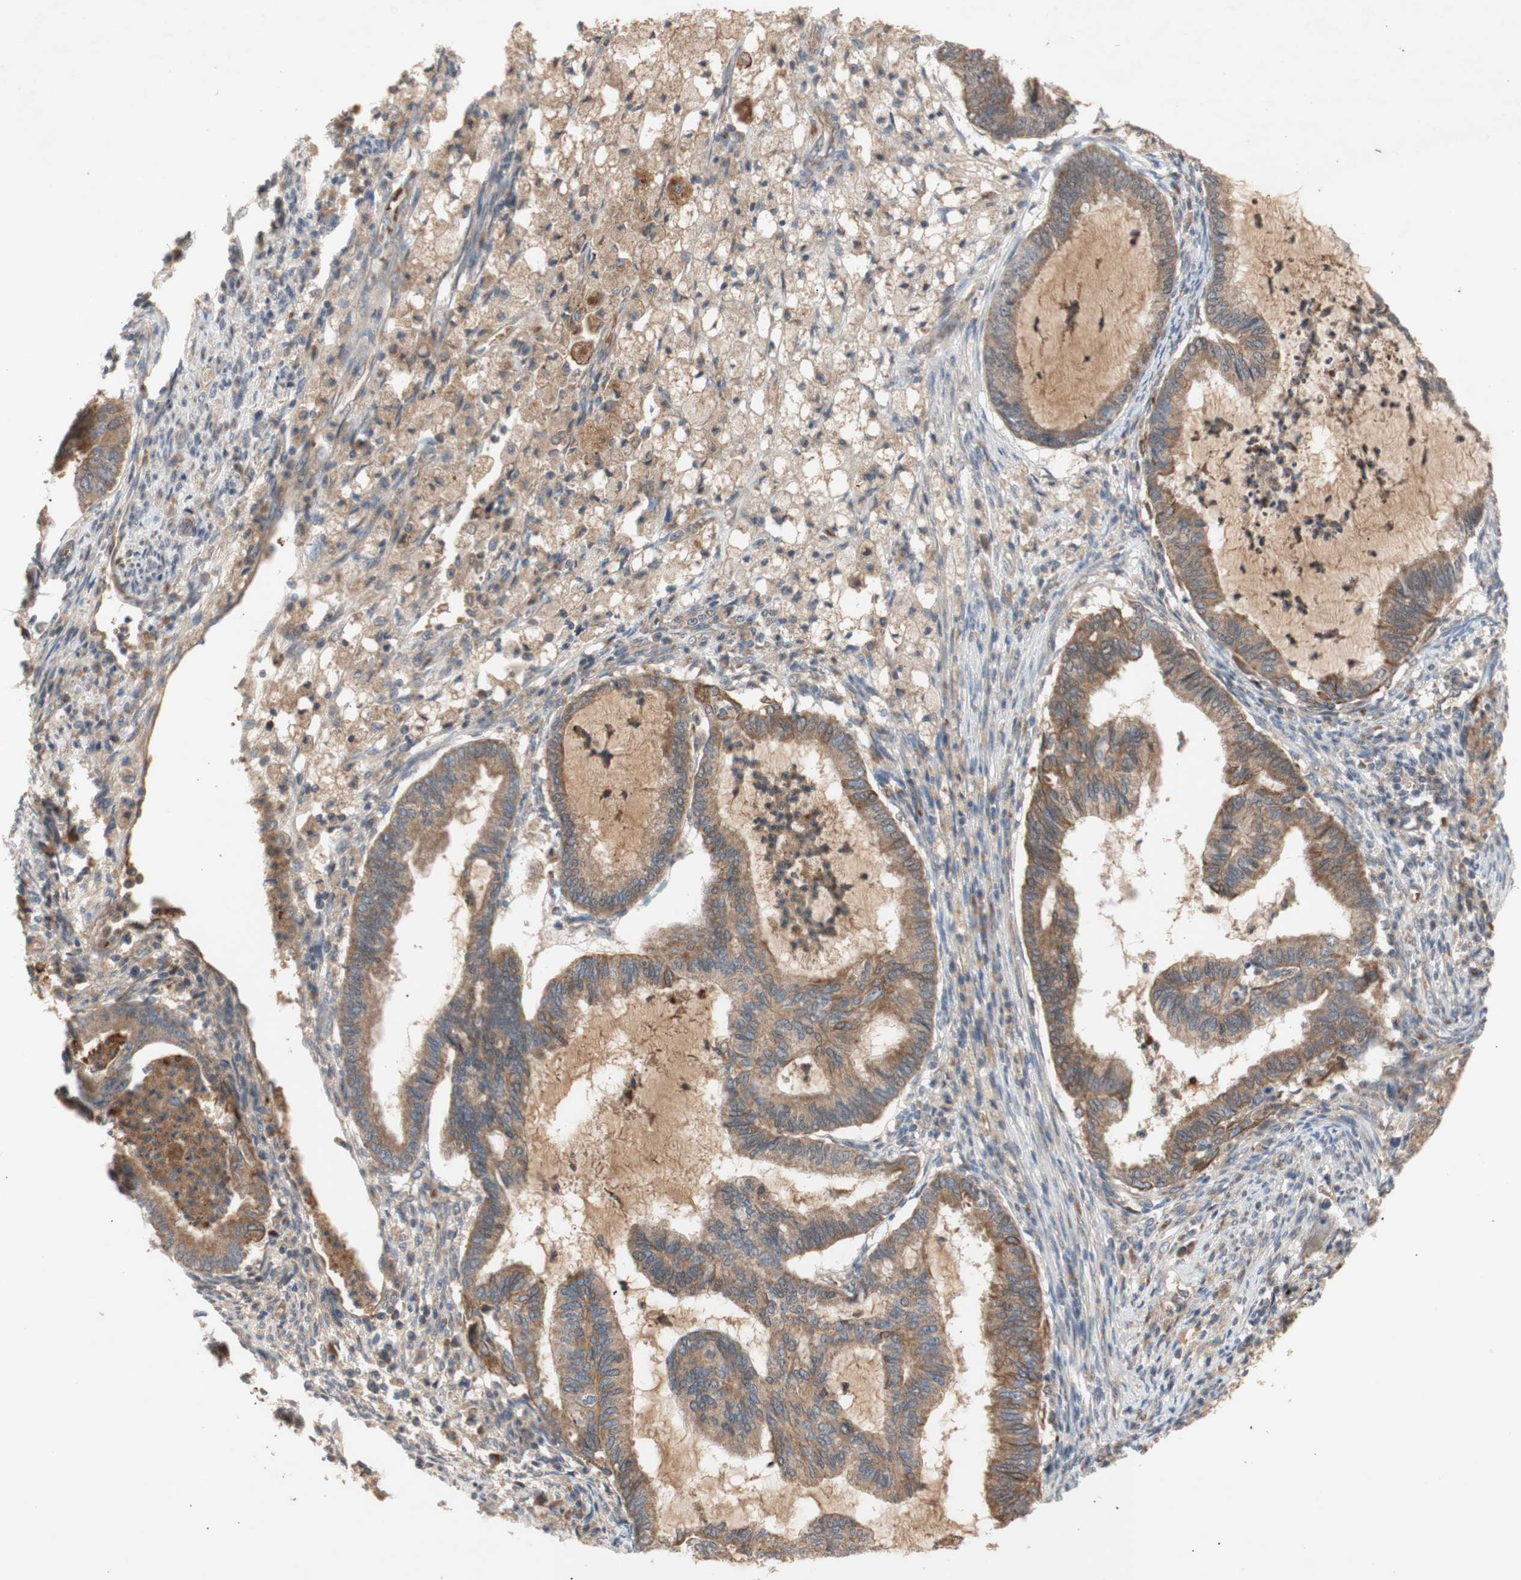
{"staining": {"intensity": "moderate", "quantity": ">75%", "location": "cytoplasmic/membranous"}, "tissue": "cervical cancer", "cell_type": "Tumor cells", "image_type": "cancer", "snomed": [{"axis": "morphology", "description": "Normal tissue, NOS"}, {"axis": "morphology", "description": "Adenocarcinoma, NOS"}, {"axis": "topography", "description": "Cervix"}, {"axis": "topography", "description": "Endometrium"}], "caption": "Adenocarcinoma (cervical) was stained to show a protein in brown. There is medium levels of moderate cytoplasmic/membranous expression in approximately >75% of tumor cells. Nuclei are stained in blue.", "gene": "PKN1", "patient": {"sex": "female", "age": 86}}